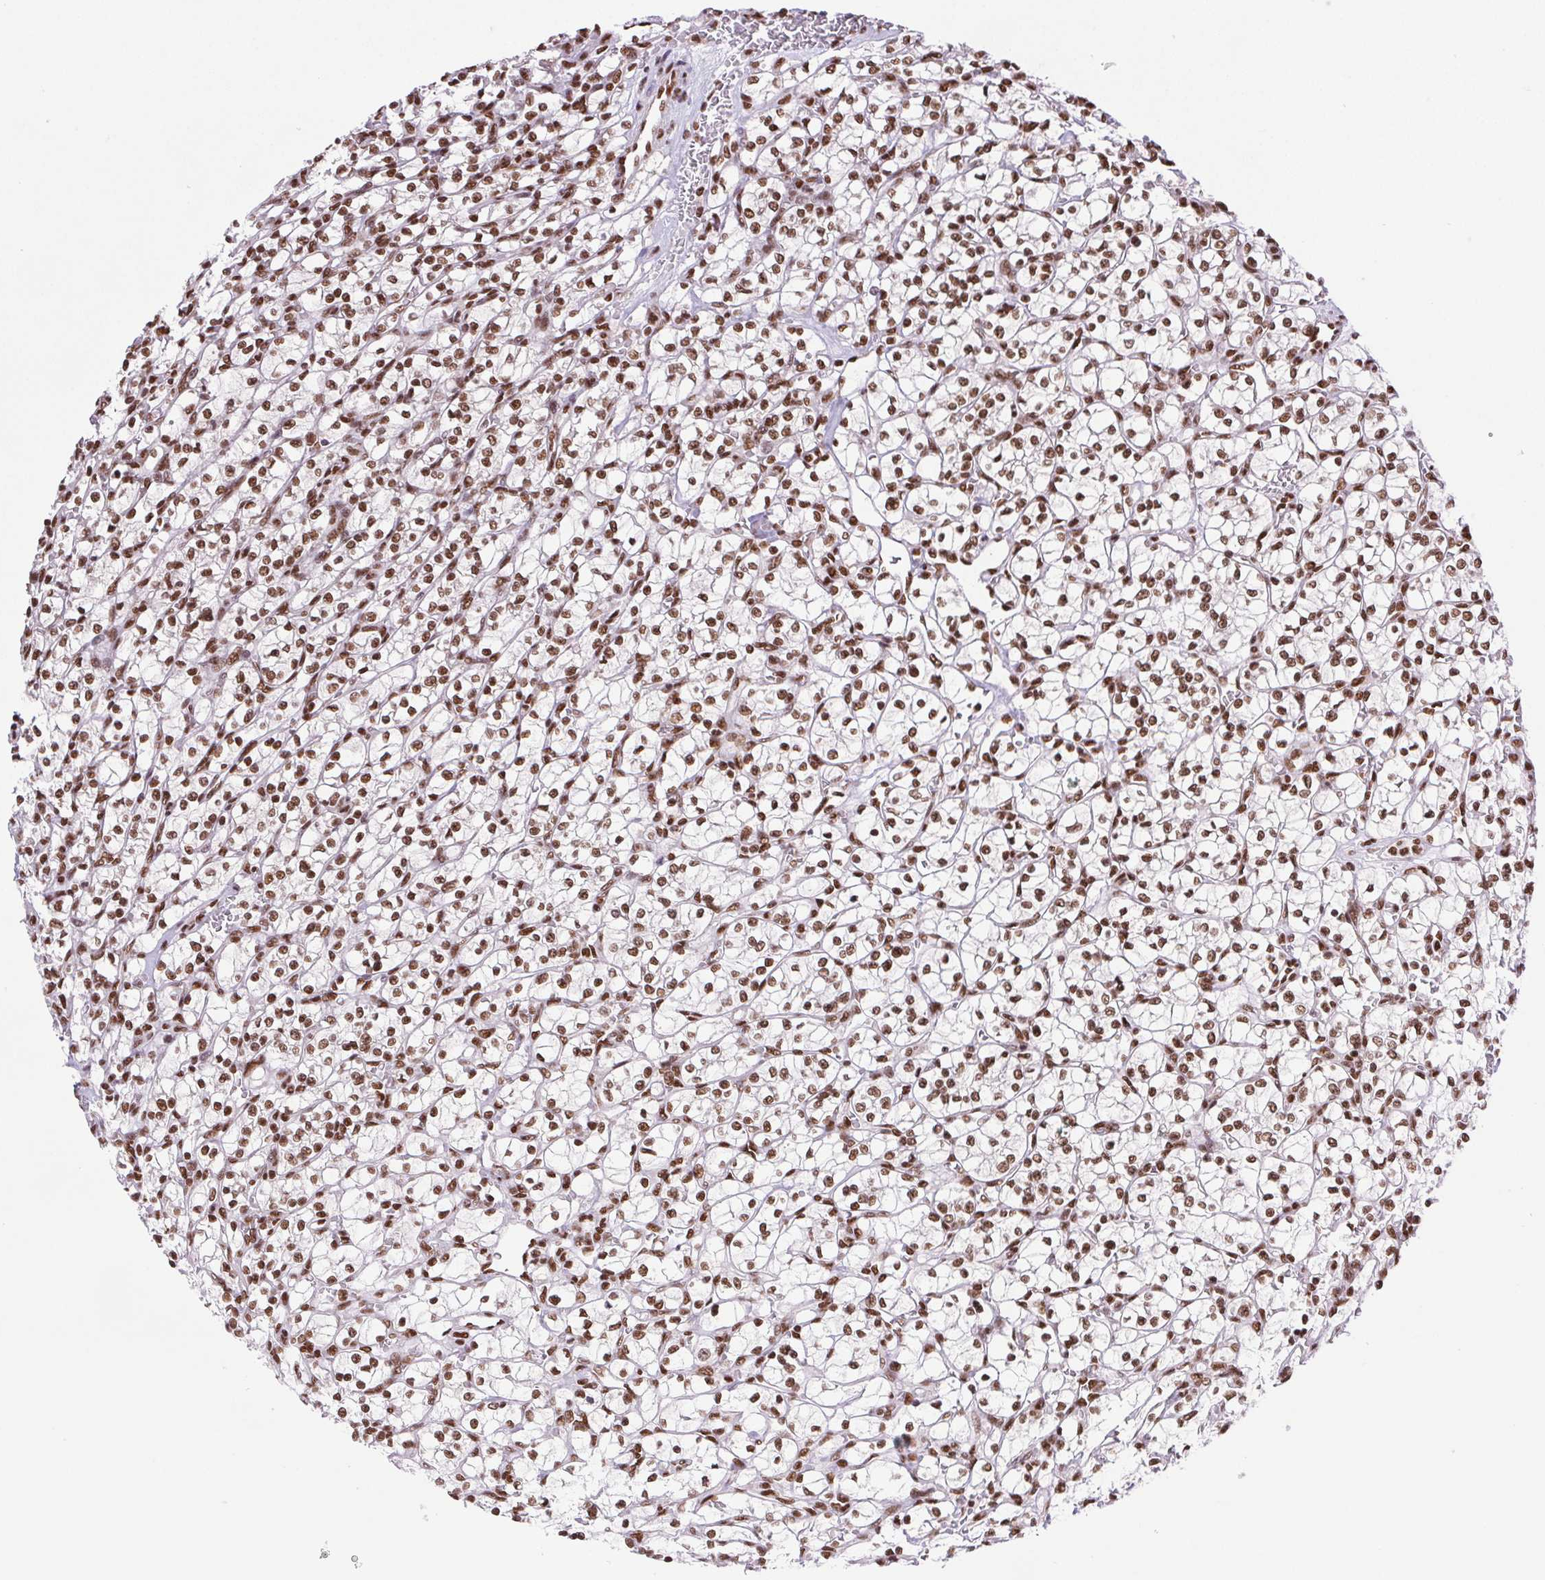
{"staining": {"intensity": "strong", "quantity": ">75%", "location": "nuclear"}, "tissue": "renal cancer", "cell_type": "Tumor cells", "image_type": "cancer", "snomed": [{"axis": "morphology", "description": "Adenocarcinoma, NOS"}, {"axis": "topography", "description": "Kidney"}], "caption": "Tumor cells display high levels of strong nuclear positivity in about >75% of cells in human renal adenocarcinoma.", "gene": "ZNF207", "patient": {"sex": "female", "age": 64}}